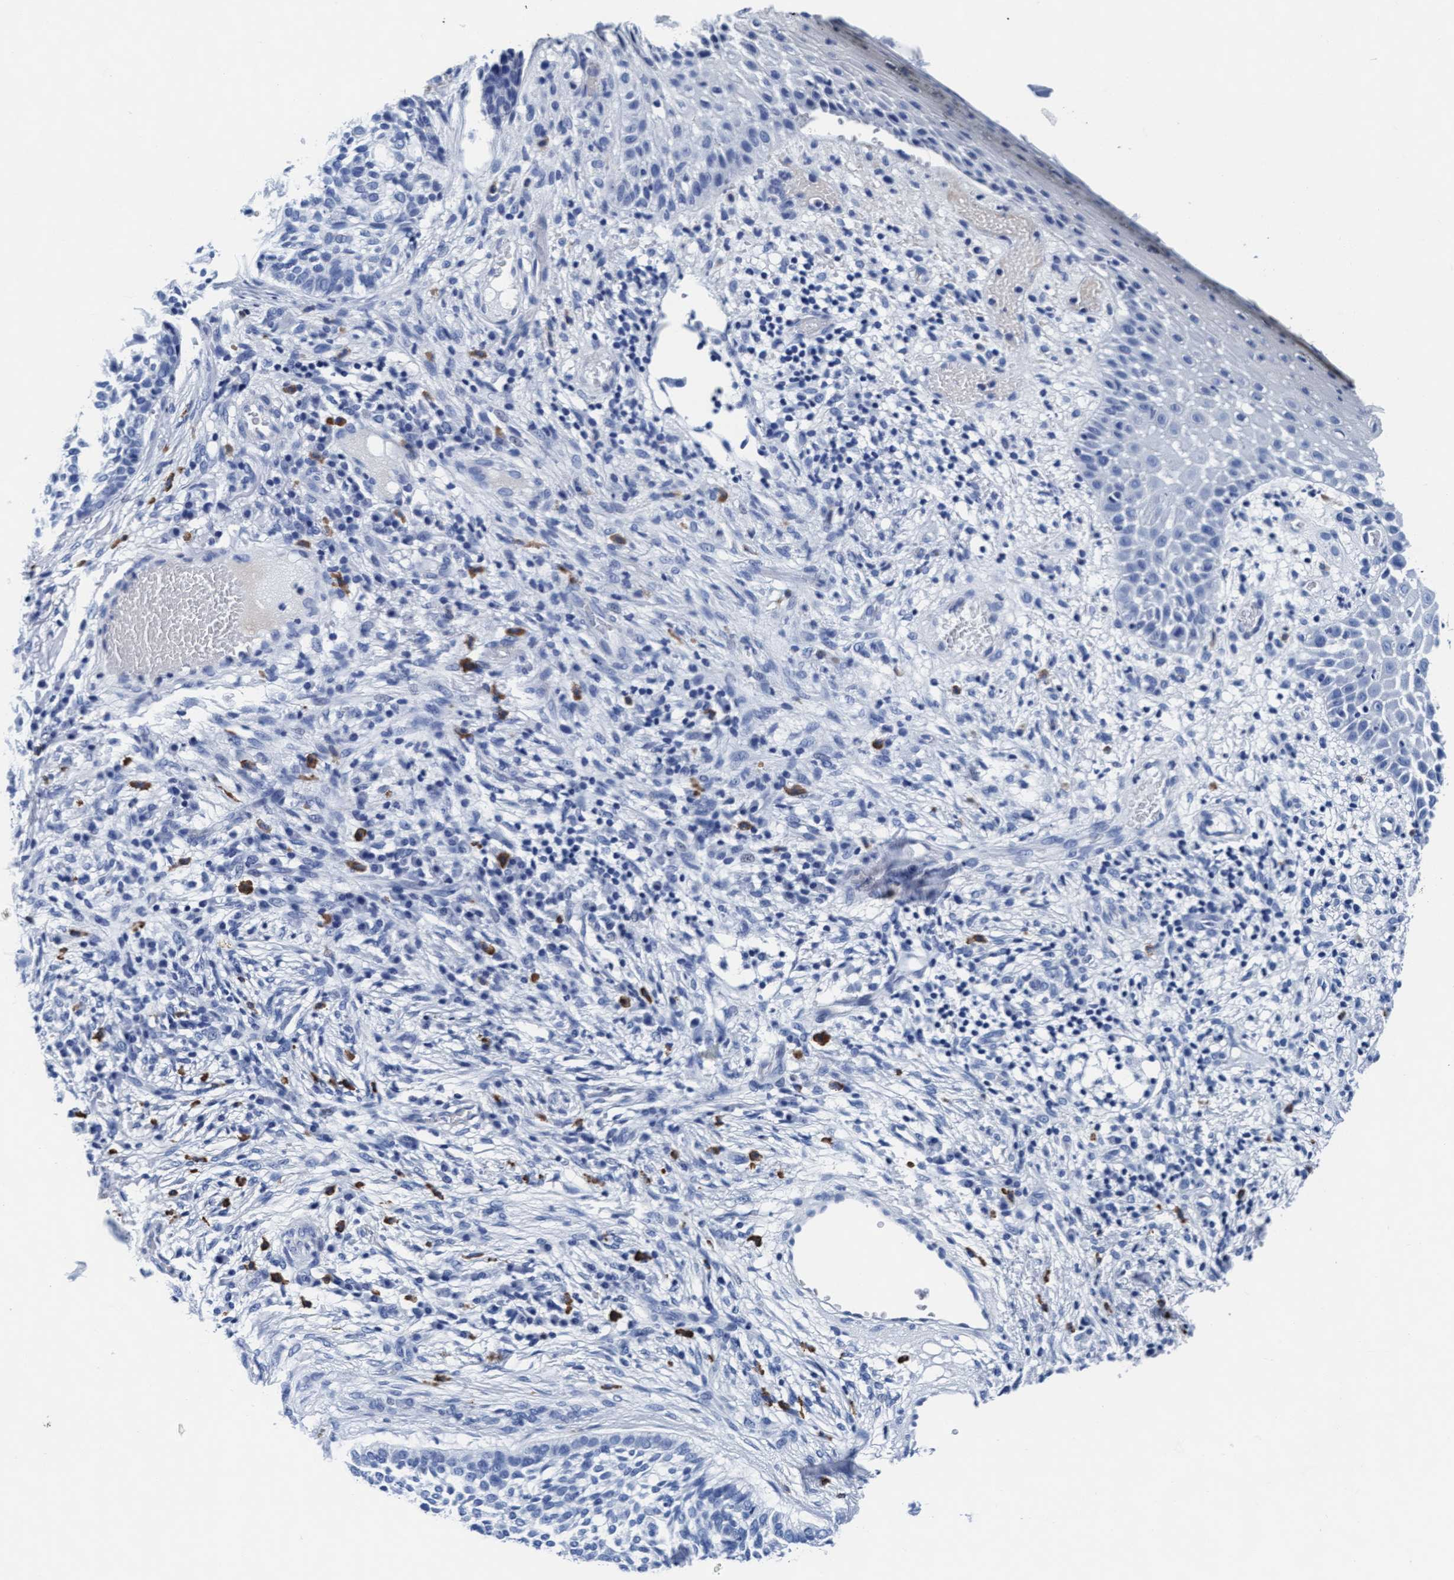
{"staining": {"intensity": "negative", "quantity": "none", "location": "none"}, "tissue": "skin cancer", "cell_type": "Tumor cells", "image_type": "cancer", "snomed": [{"axis": "morphology", "description": "Basal cell carcinoma"}, {"axis": "topography", "description": "Skin"}], "caption": "Tumor cells are negative for brown protein staining in skin basal cell carcinoma.", "gene": "ARSG", "patient": {"sex": "female", "age": 64}}